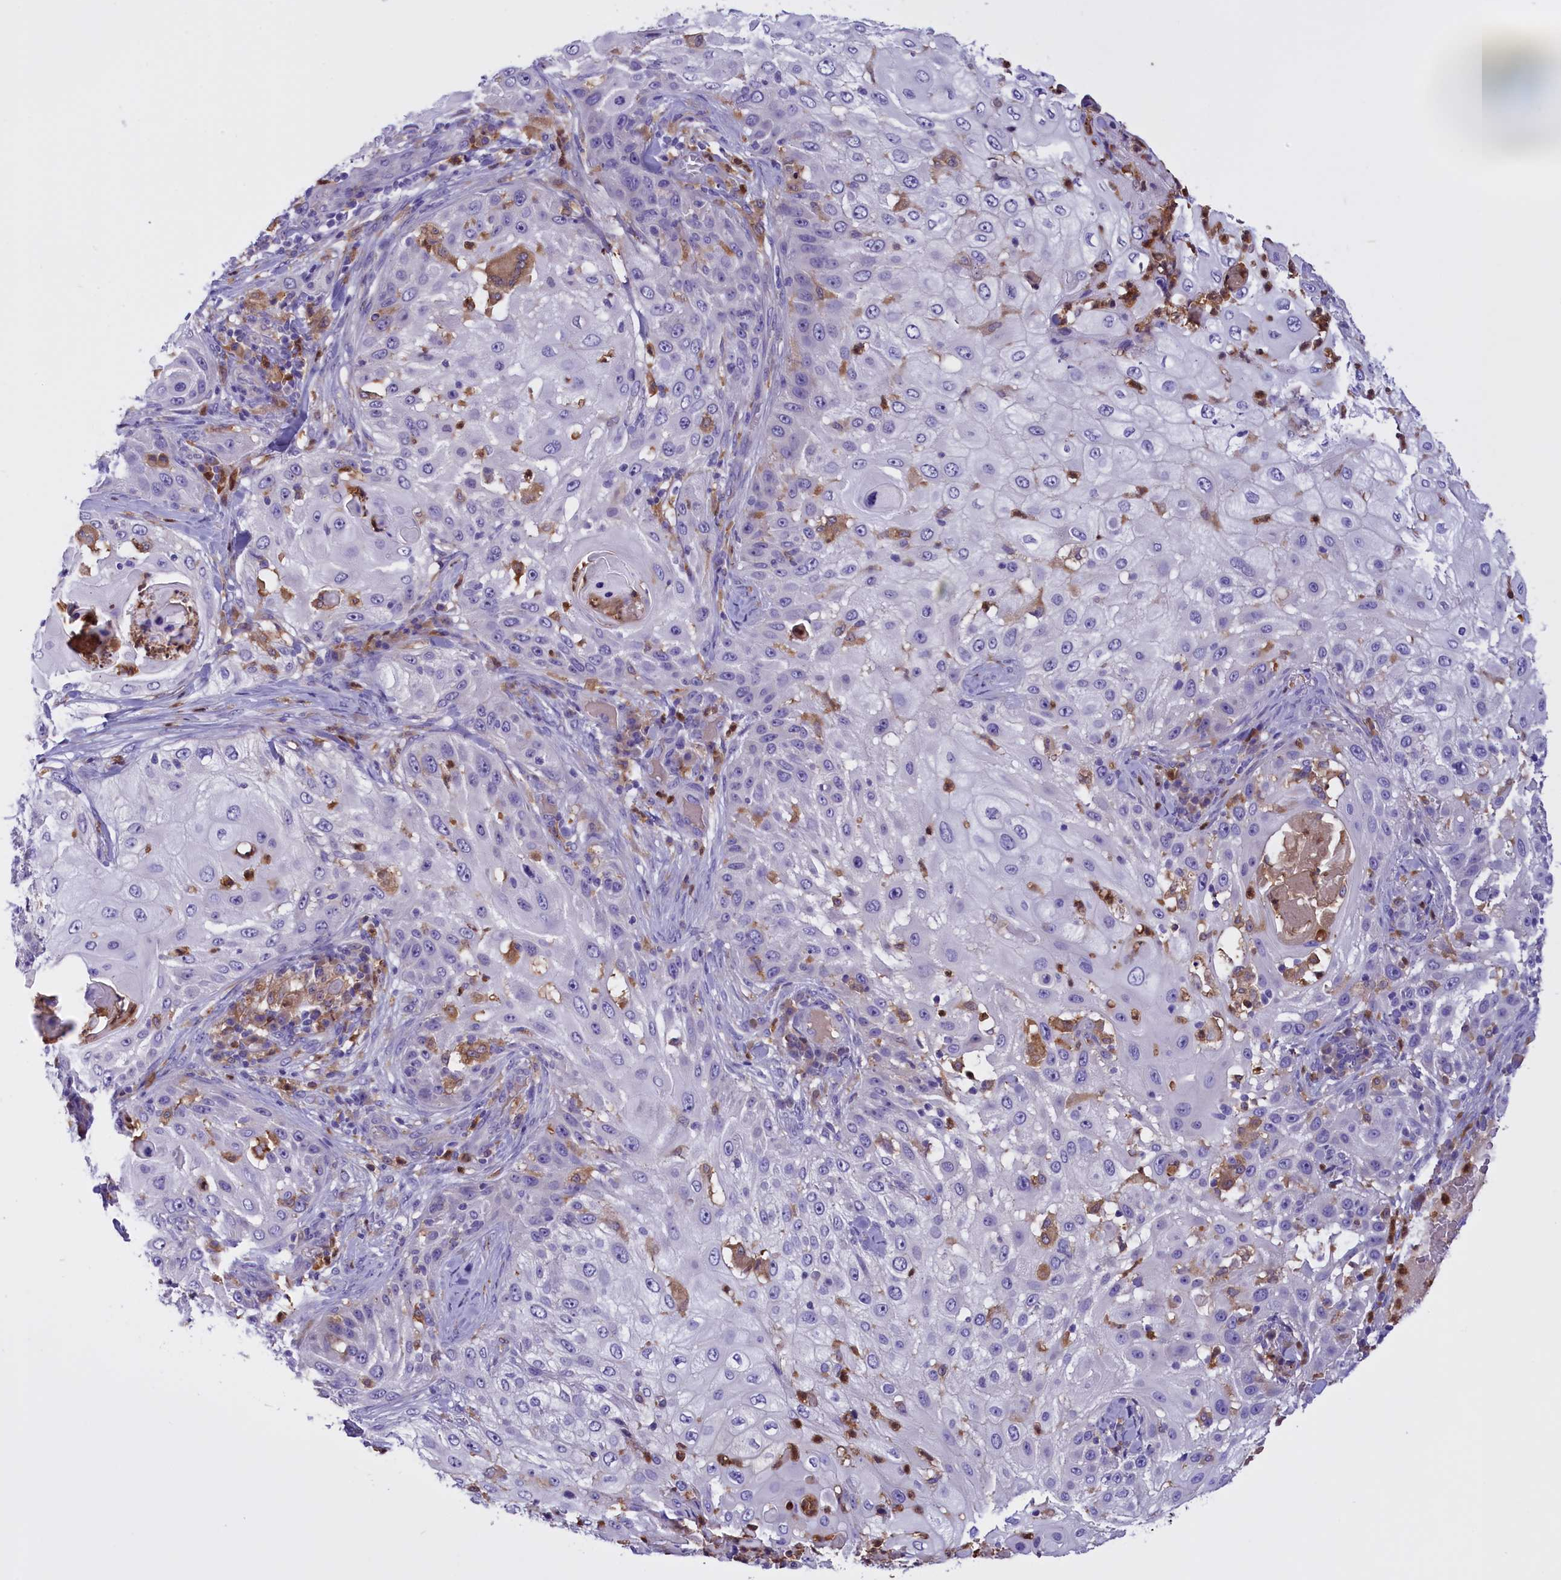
{"staining": {"intensity": "negative", "quantity": "none", "location": "none"}, "tissue": "skin cancer", "cell_type": "Tumor cells", "image_type": "cancer", "snomed": [{"axis": "morphology", "description": "Squamous cell carcinoma, NOS"}, {"axis": "topography", "description": "Skin"}], "caption": "Immunohistochemistry (IHC) photomicrograph of neoplastic tissue: squamous cell carcinoma (skin) stained with DAB exhibits no significant protein positivity in tumor cells. (Brightfield microscopy of DAB immunohistochemistry at high magnification).", "gene": "FAM149B1", "patient": {"sex": "female", "age": 44}}